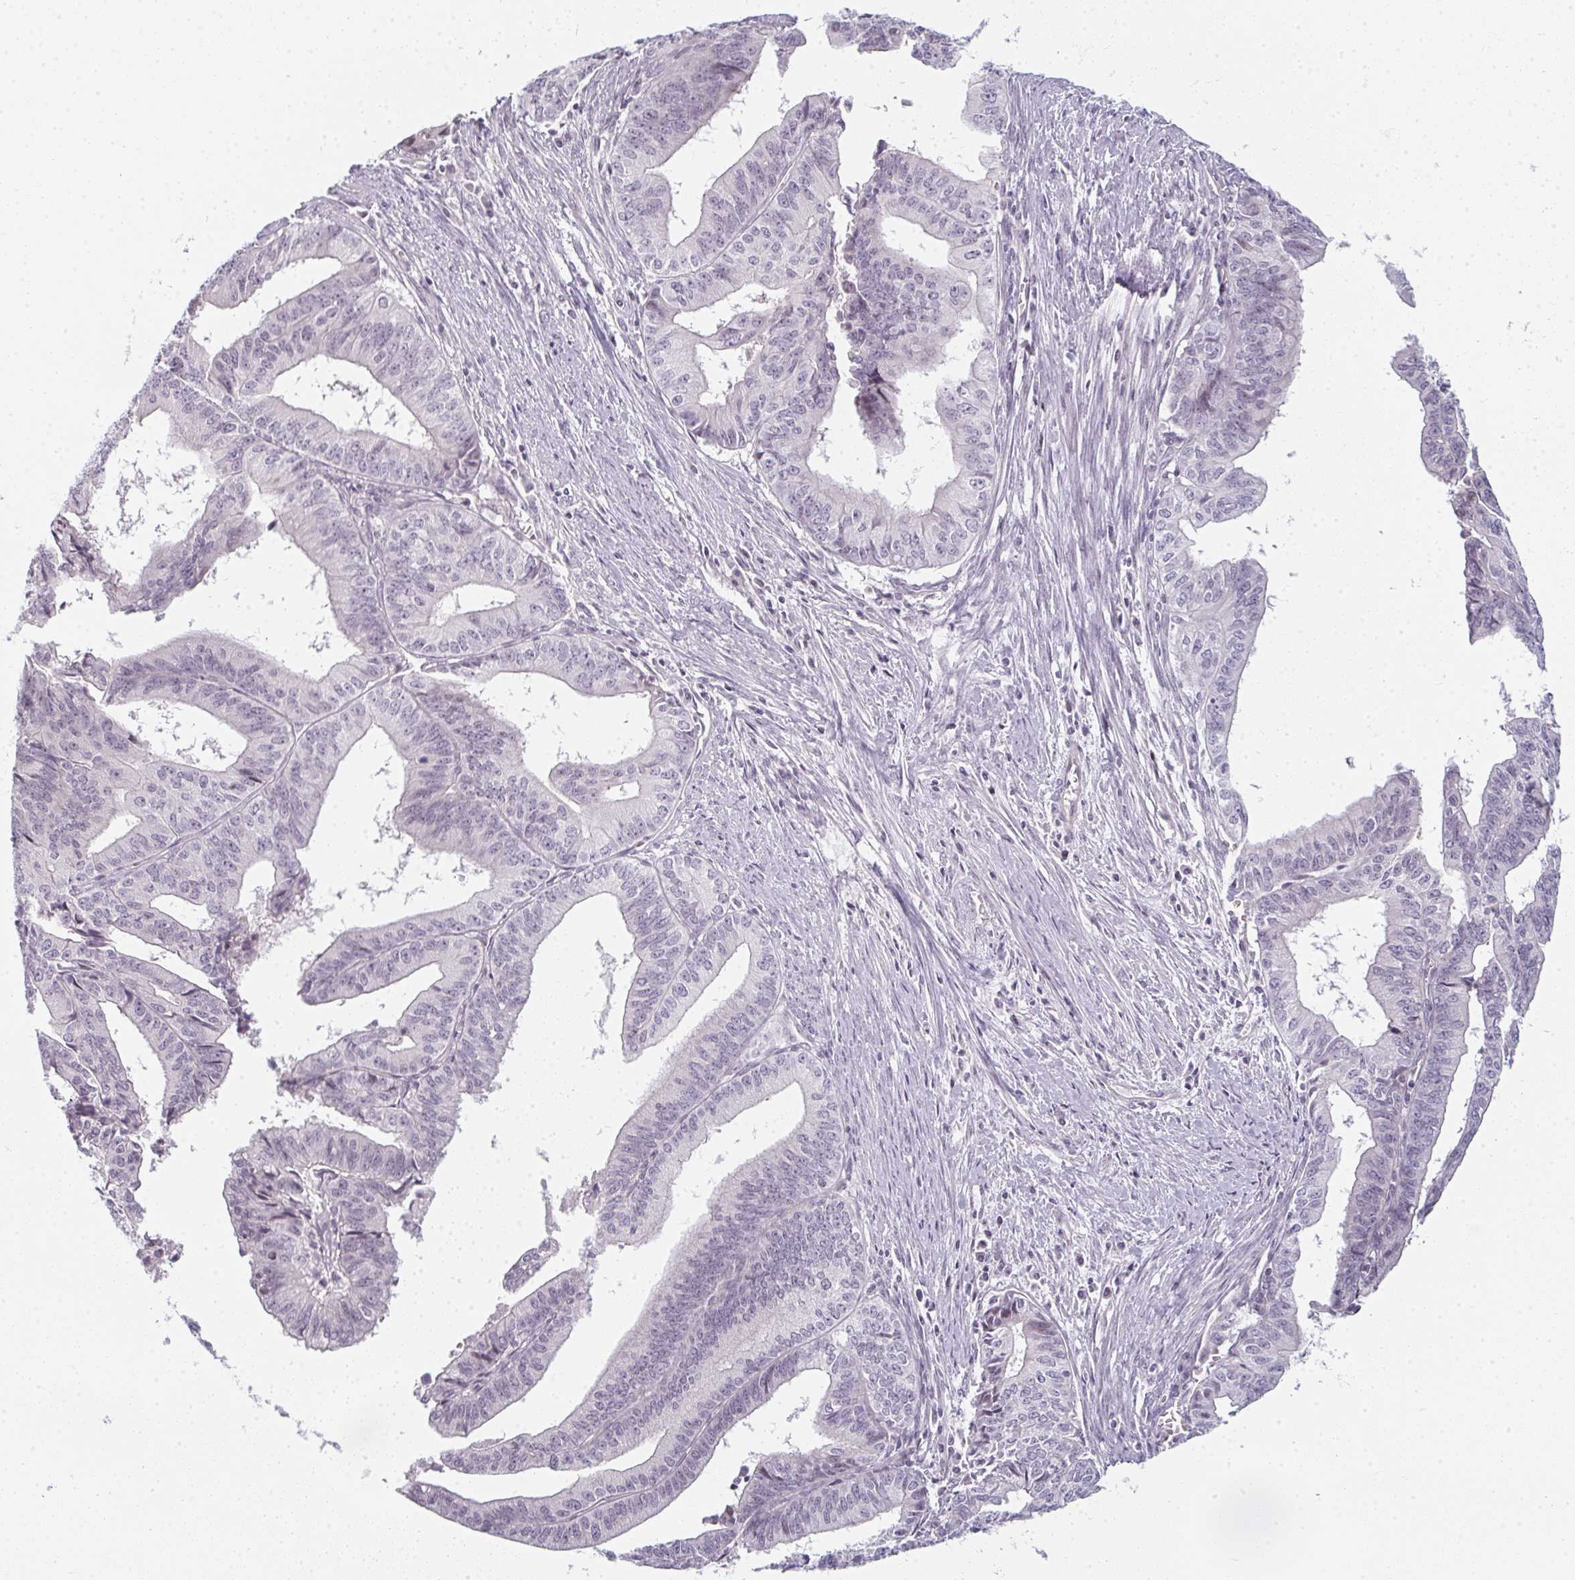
{"staining": {"intensity": "negative", "quantity": "none", "location": "none"}, "tissue": "endometrial cancer", "cell_type": "Tumor cells", "image_type": "cancer", "snomed": [{"axis": "morphology", "description": "Adenocarcinoma, NOS"}, {"axis": "topography", "description": "Endometrium"}], "caption": "IHC micrograph of adenocarcinoma (endometrial) stained for a protein (brown), which exhibits no expression in tumor cells.", "gene": "RBBP6", "patient": {"sex": "female", "age": 65}}